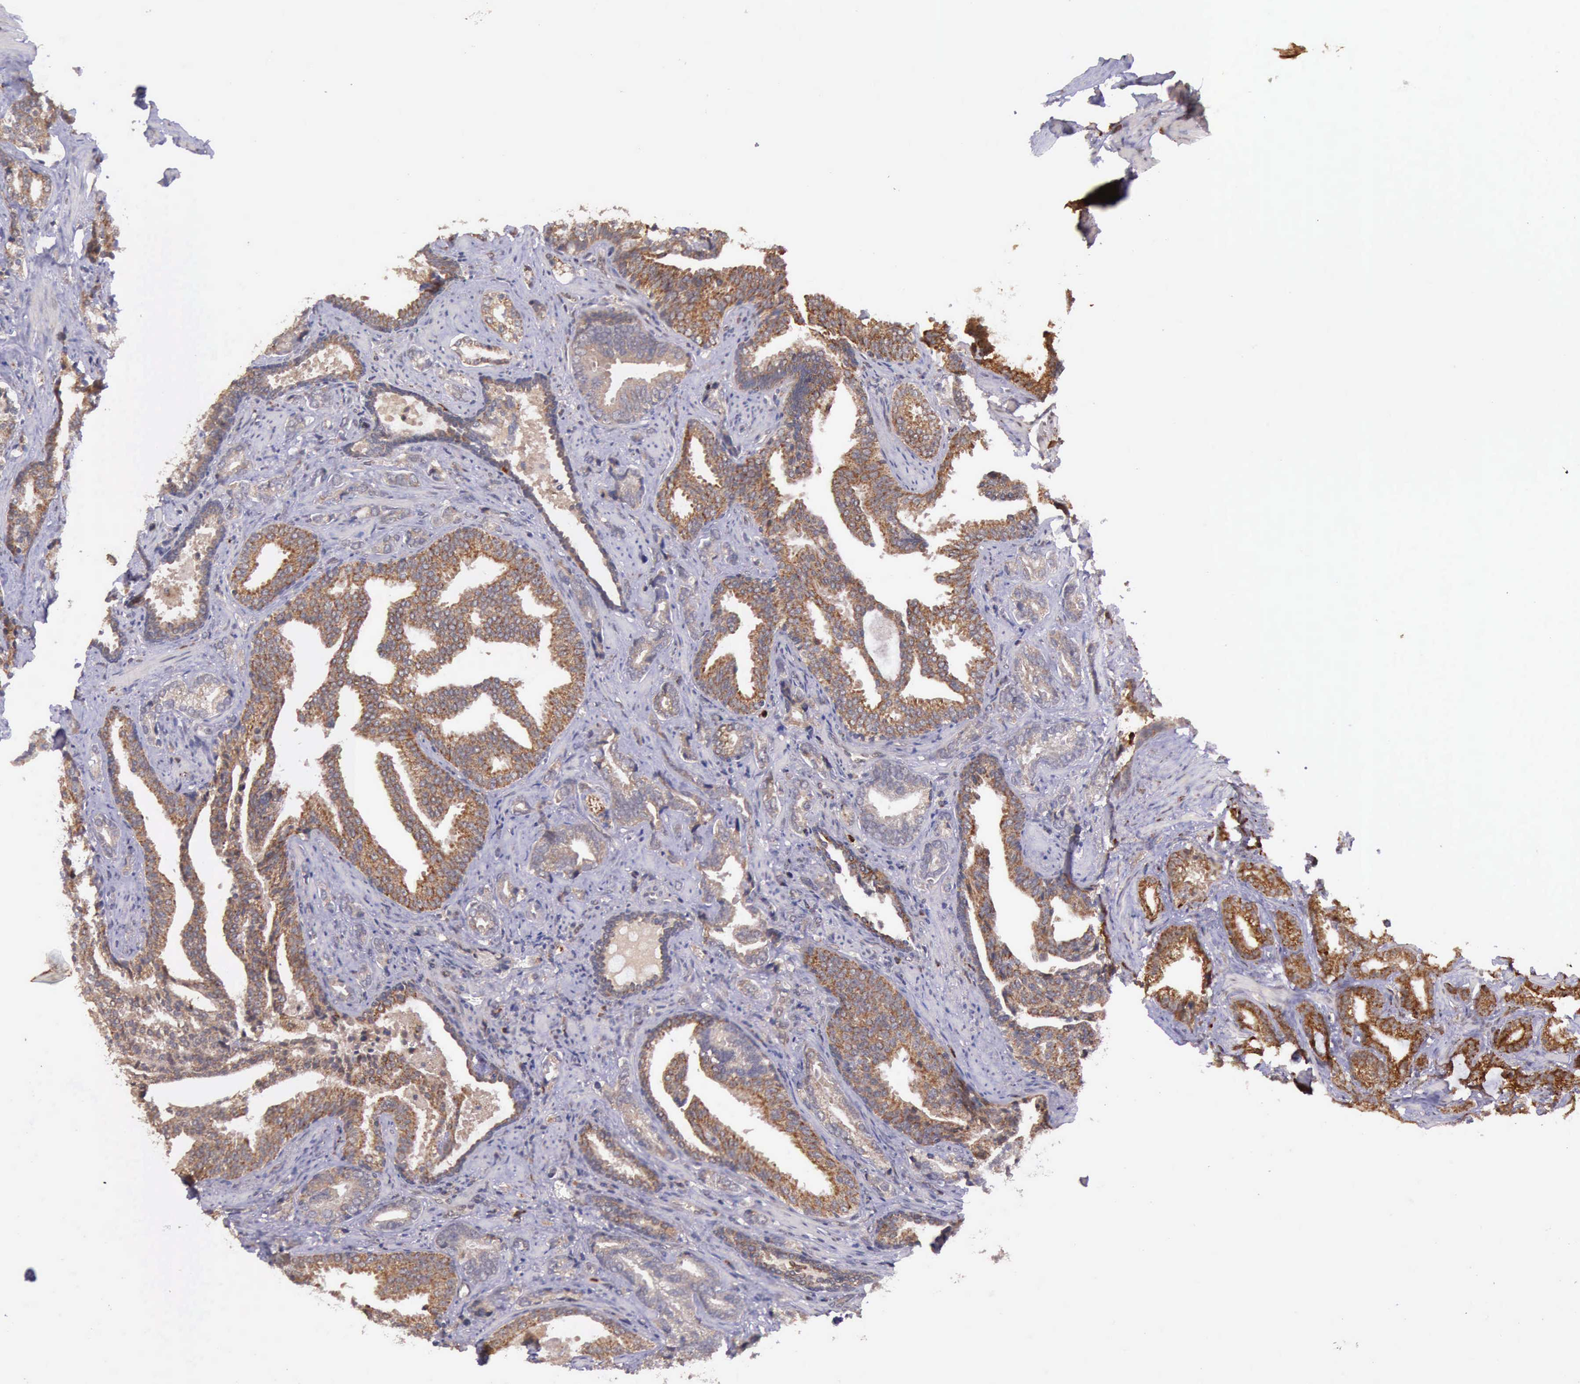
{"staining": {"intensity": "moderate", "quantity": ">75%", "location": "cytoplasmic/membranous"}, "tissue": "prostate cancer", "cell_type": "Tumor cells", "image_type": "cancer", "snomed": [{"axis": "morphology", "description": "Adenocarcinoma, Medium grade"}, {"axis": "topography", "description": "Prostate"}], "caption": "Protein staining of prostate medium-grade adenocarcinoma tissue reveals moderate cytoplasmic/membranous expression in approximately >75% of tumor cells.", "gene": "ARMCX3", "patient": {"sex": "male", "age": 67}}